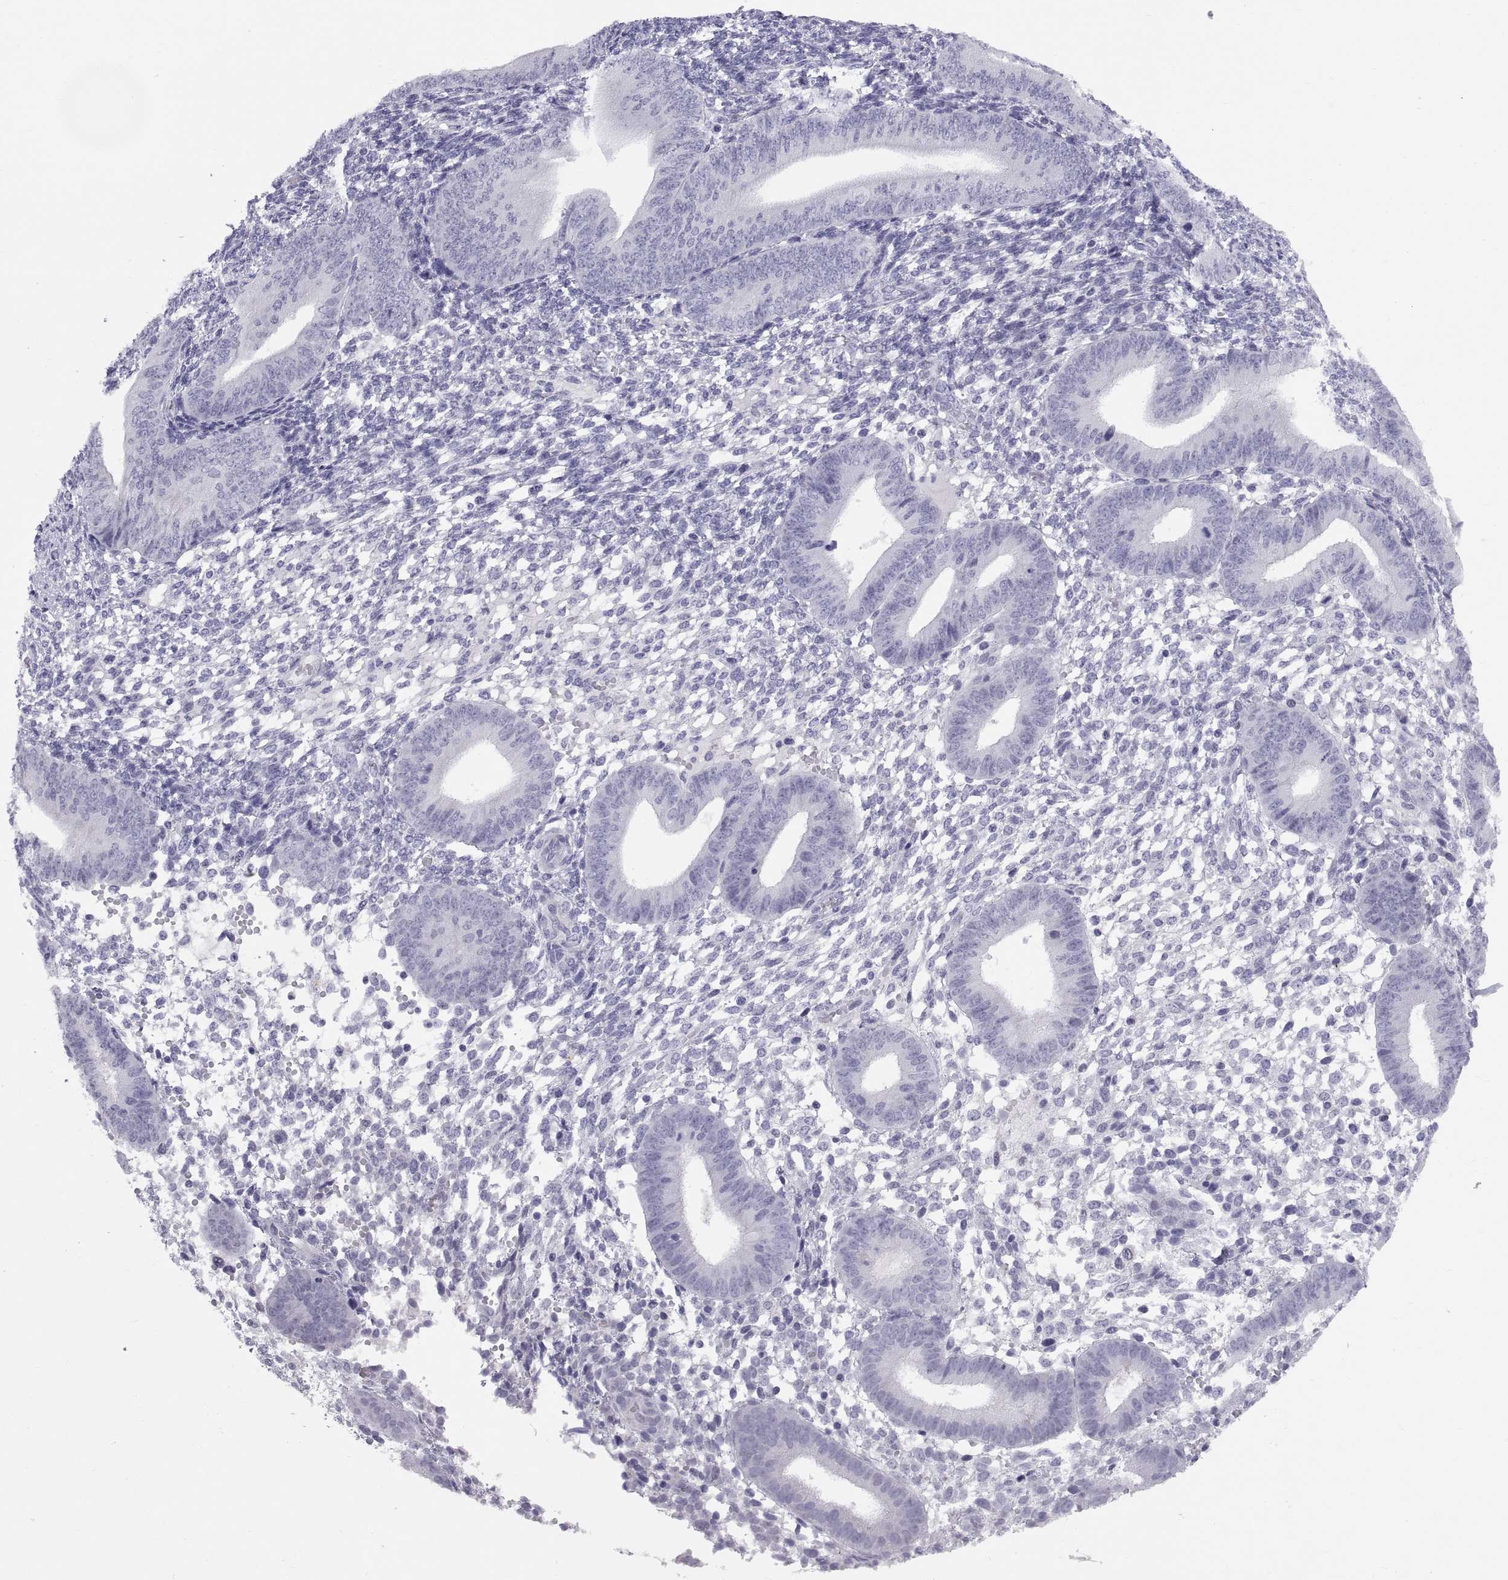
{"staining": {"intensity": "negative", "quantity": "none", "location": "none"}, "tissue": "endometrium", "cell_type": "Cells in endometrial stroma", "image_type": "normal", "snomed": [{"axis": "morphology", "description": "Normal tissue, NOS"}, {"axis": "topography", "description": "Endometrium"}], "caption": "Endometrium was stained to show a protein in brown. There is no significant positivity in cells in endometrial stroma. The staining was performed using DAB (3,3'-diaminobenzidine) to visualize the protein expression in brown, while the nuclei were stained in blue with hematoxylin (Magnification: 20x).", "gene": "TEX13A", "patient": {"sex": "female", "age": 39}}